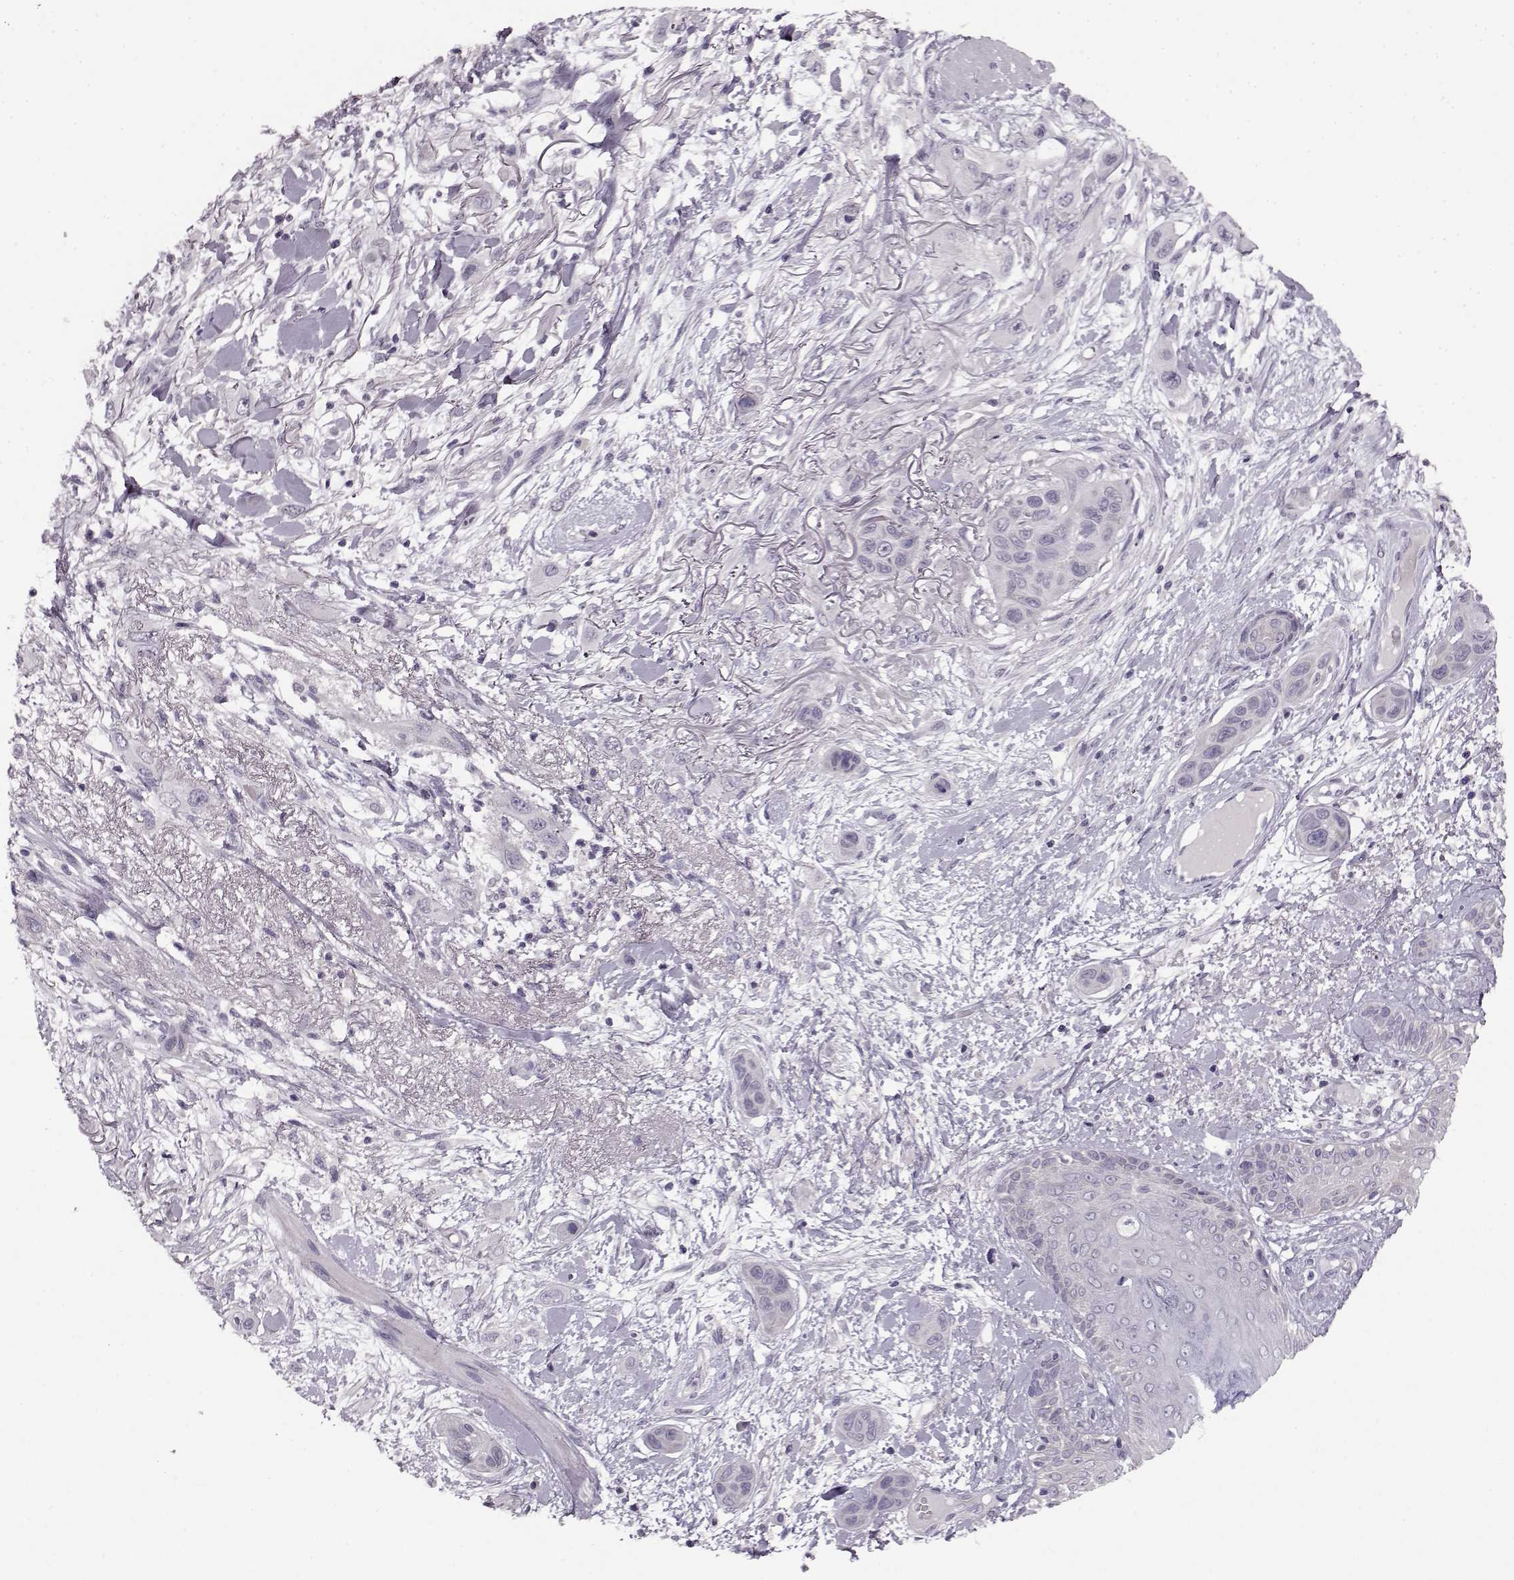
{"staining": {"intensity": "negative", "quantity": "none", "location": "none"}, "tissue": "skin cancer", "cell_type": "Tumor cells", "image_type": "cancer", "snomed": [{"axis": "morphology", "description": "Squamous cell carcinoma, NOS"}, {"axis": "topography", "description": "Skin"}], "caption": "This is an immunohistochemistry (IHC) micrograph of human skin squamous cell carcinoma. There is no expression in tumor cells.", "gene": "RP1L1", "patient": {"sex": "male", "age": 79}}